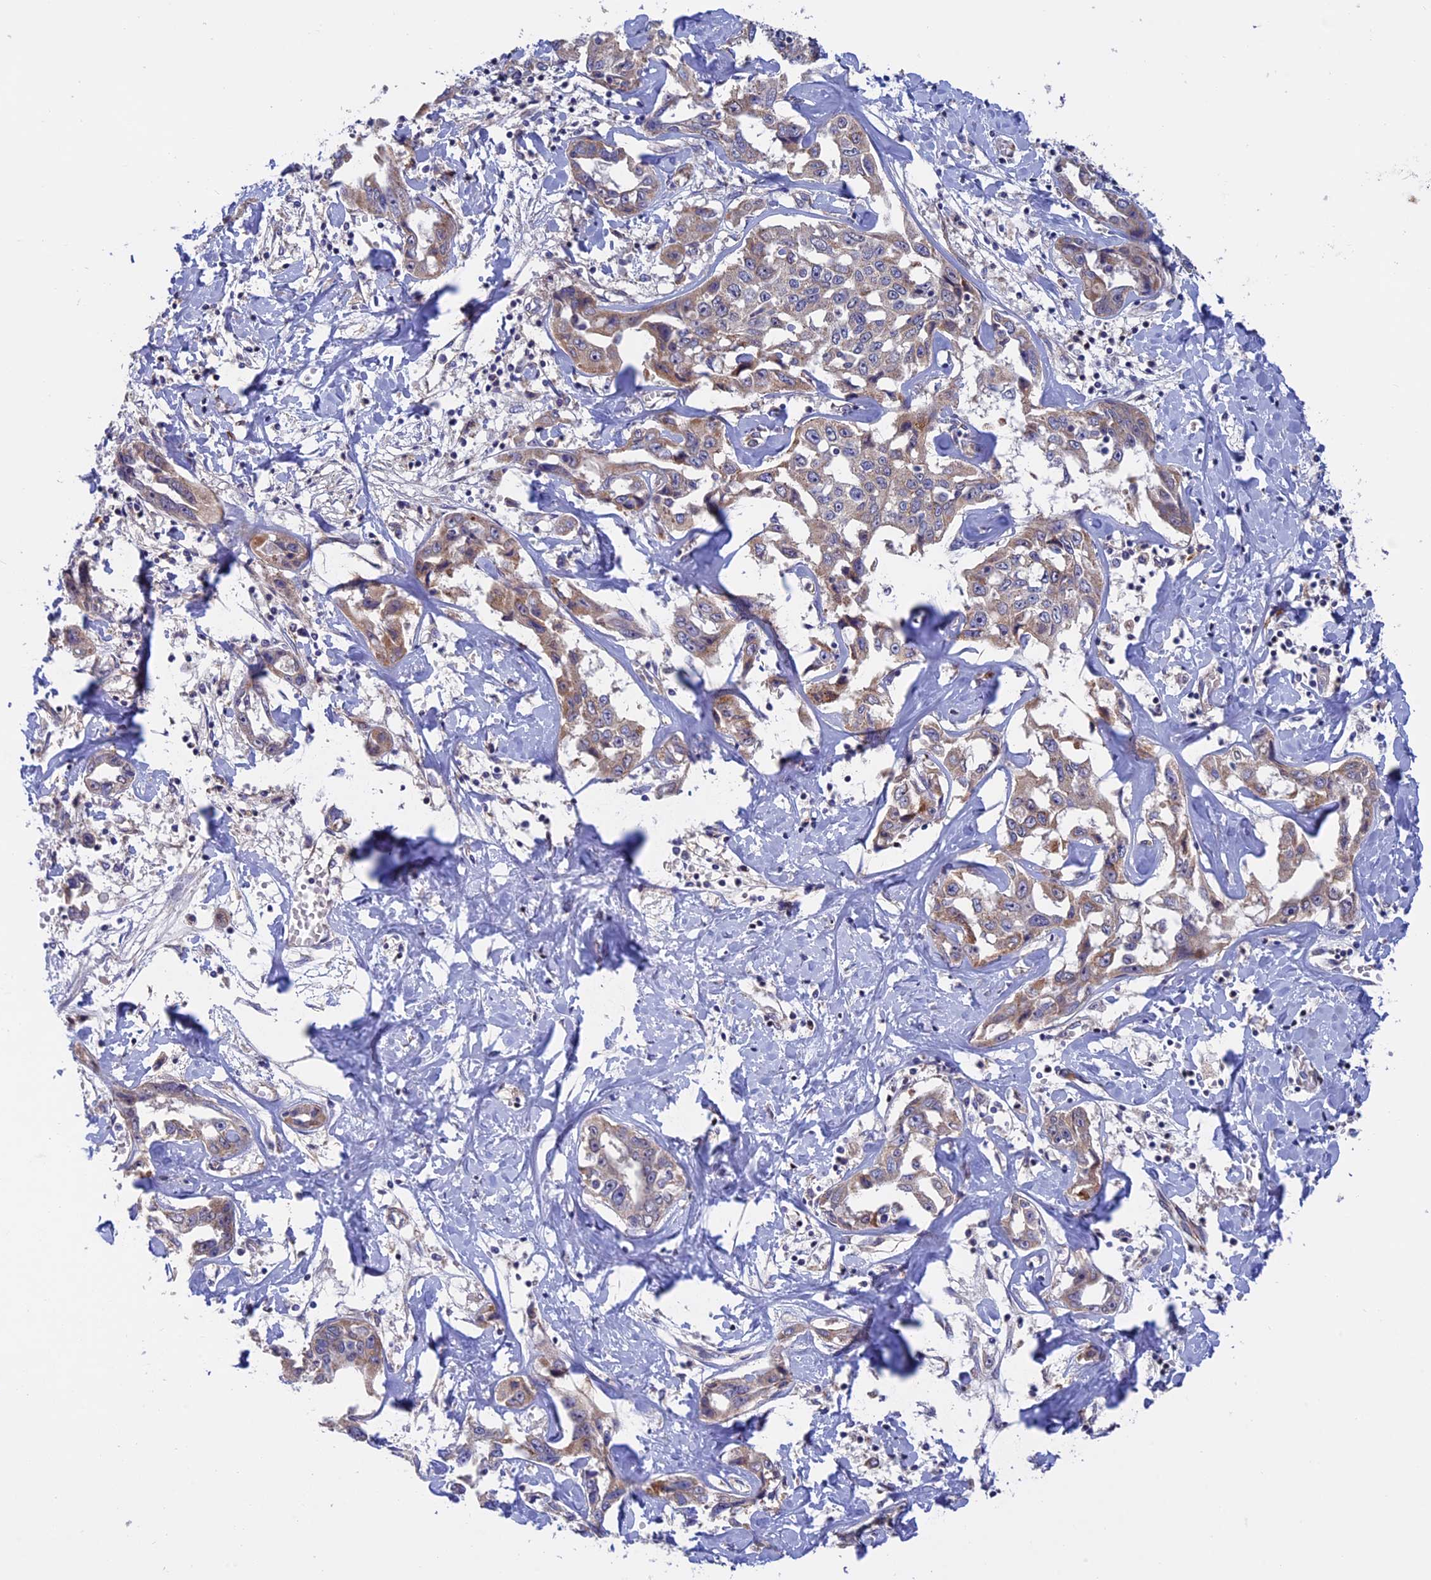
{"staining": {"intensity": "weak", "quantity": ">75%", "location": "cytoplasmic/membranous"}, "tissue": "liver cancer", "cell_type": "Tumor cells", "image_type": "cancer", "snomed": [{"axis": "morphology", "description": "Cholangiocarcinoma"}, {"axis": "topography", "description": "Liver"}], "caption": "Immunohistochemistry of liver cholangiocarcinoma demonstrates low levels of weak cytoplasmic/membranous expression in approximately >75% of tumor cells. (IHC, brightfield microscopy, high magnification).", "gene": "ETFDH", "patient": {"sex": "male", "age": 59}}